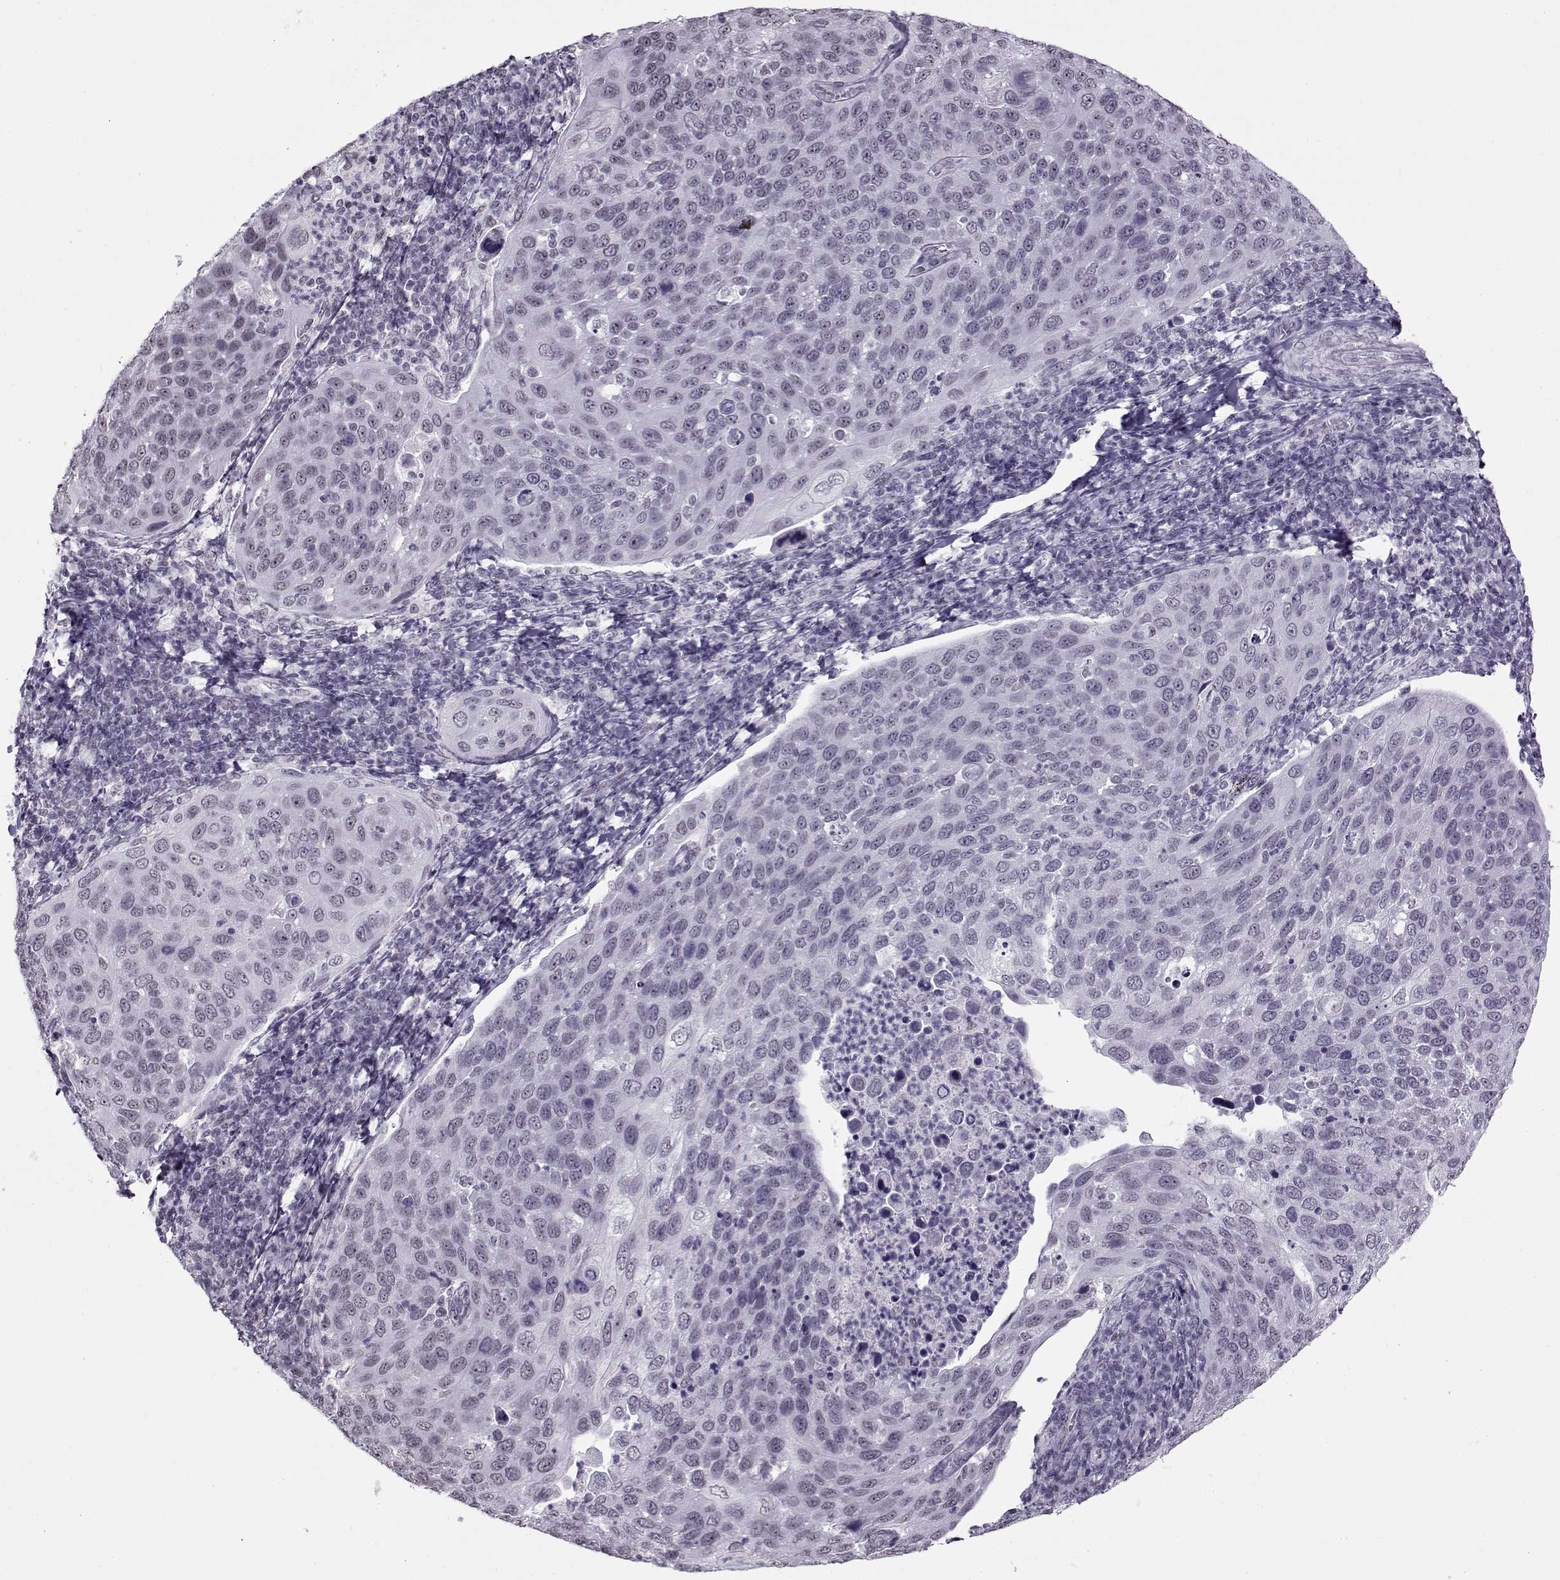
{"staining": {"intensity": "negative", "quantity": "none", "location": "none"}, "tissue": "cervical cancer", "cell_type": "Tumor cells", "image_type": "cancer", "snomed": [{"axis": "morphology", "description": "Squamous cell carcinoma, NOS"}, {"axis": "topography", "description": "Cervix"}], "caption": "Protein analysis of cervical cancer (squamous cell carcinoma) demonstrates no significant positivity in tumor cells.", "gene": "PRMT8", "patient": {"sex": "female", "age": 54}}